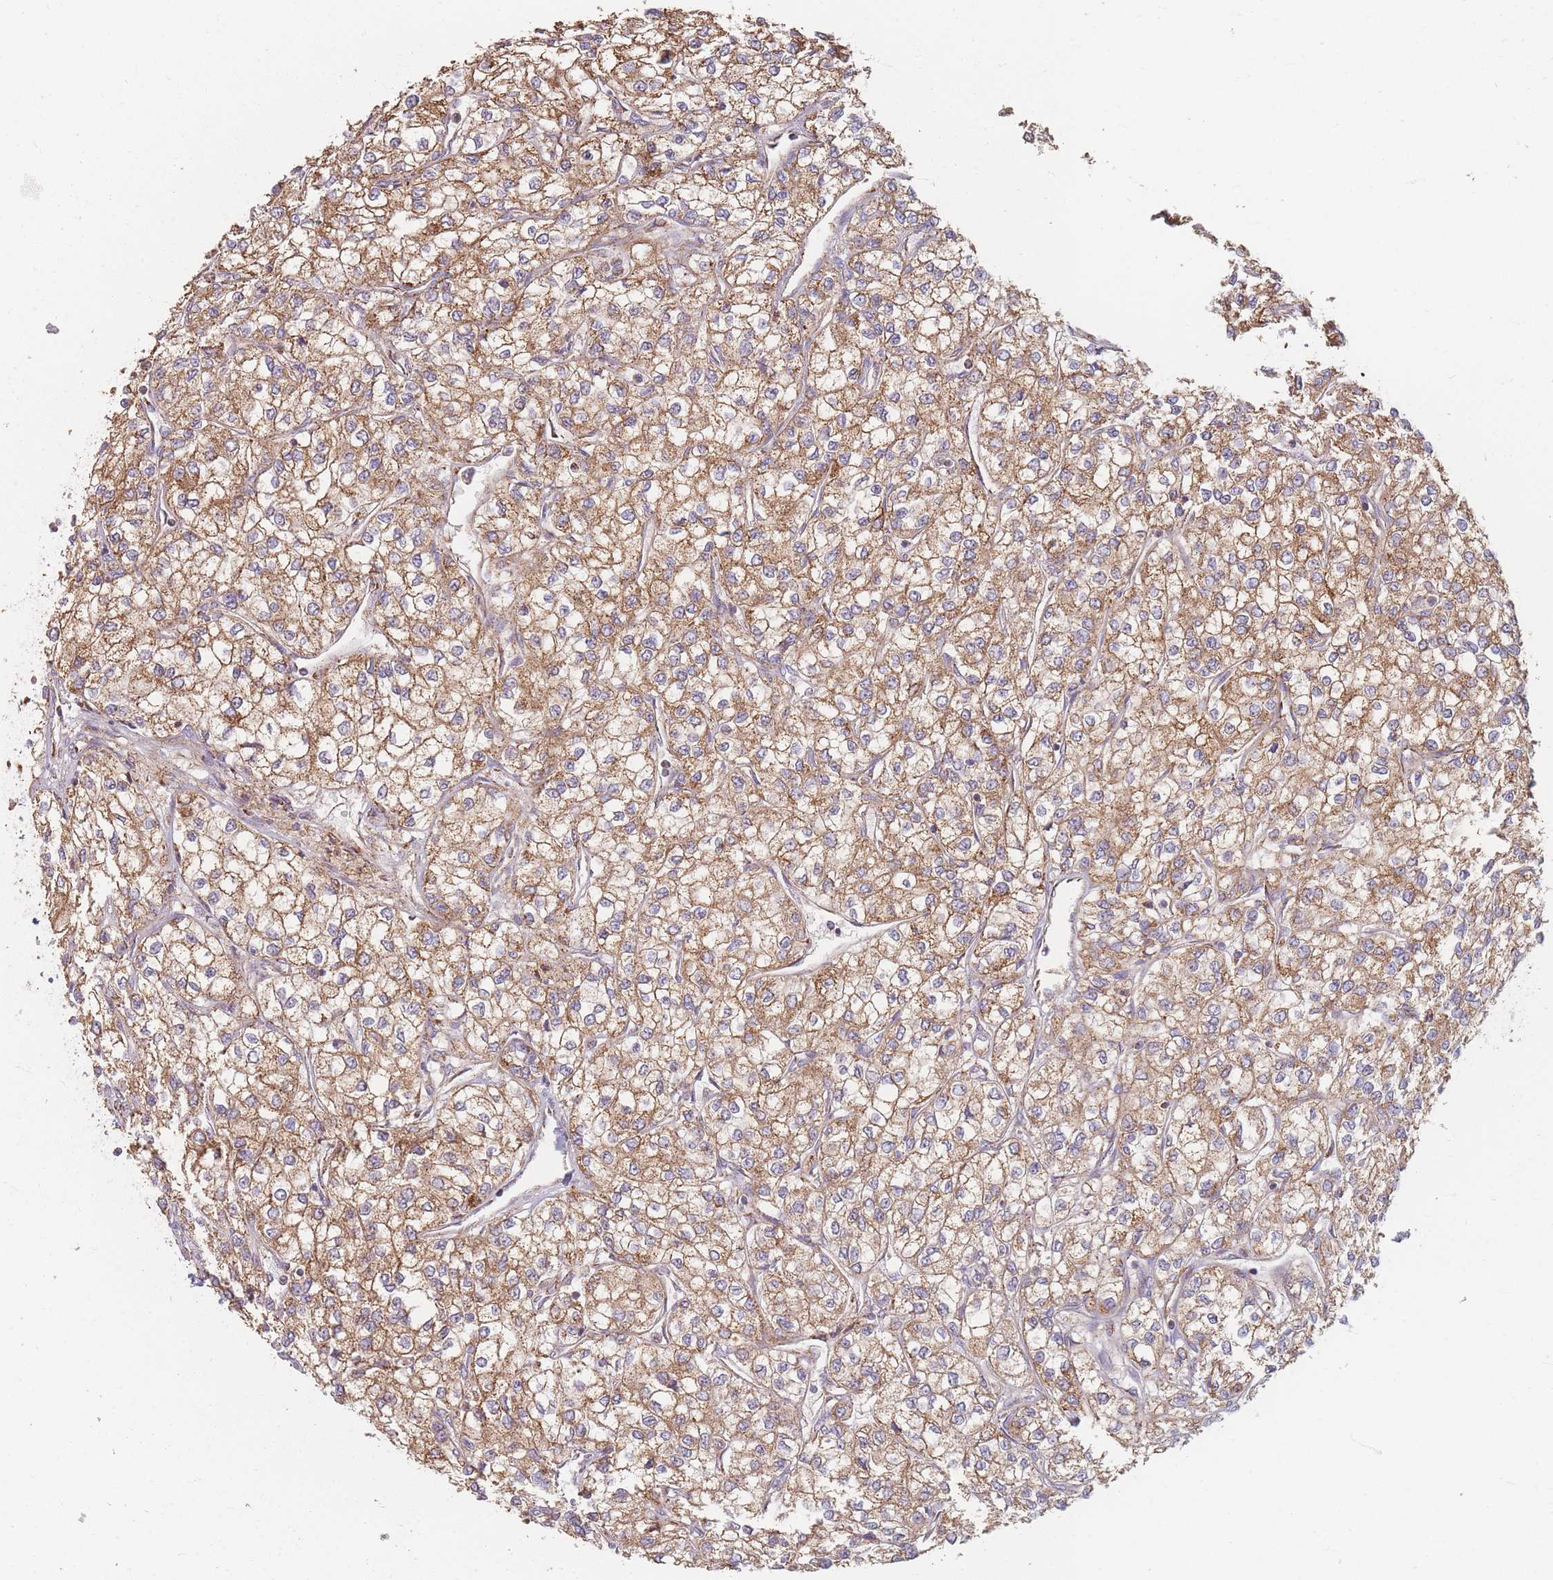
{"staining": {"intensity": "moderate", "quantity": ">75%", "location": "cytoplasmic/membranous"}, "tissue": "renal cancer", "cell_type": "Tumor cells", "image_type": "cancer", "snomed": [{"axis": "morphology", "description": "Adenocarcinoma, NOS"}, {"axis": "topography", "description": "Kidney"}], "caption": "Renal adenocarcinoma stained for a protein (brown) reveals moderate cytoplasmic/membranous positive positivity in about >75% of tumor cells.", "gene": "ESRP2", "patient": {"sex": "male", "age": 80}}